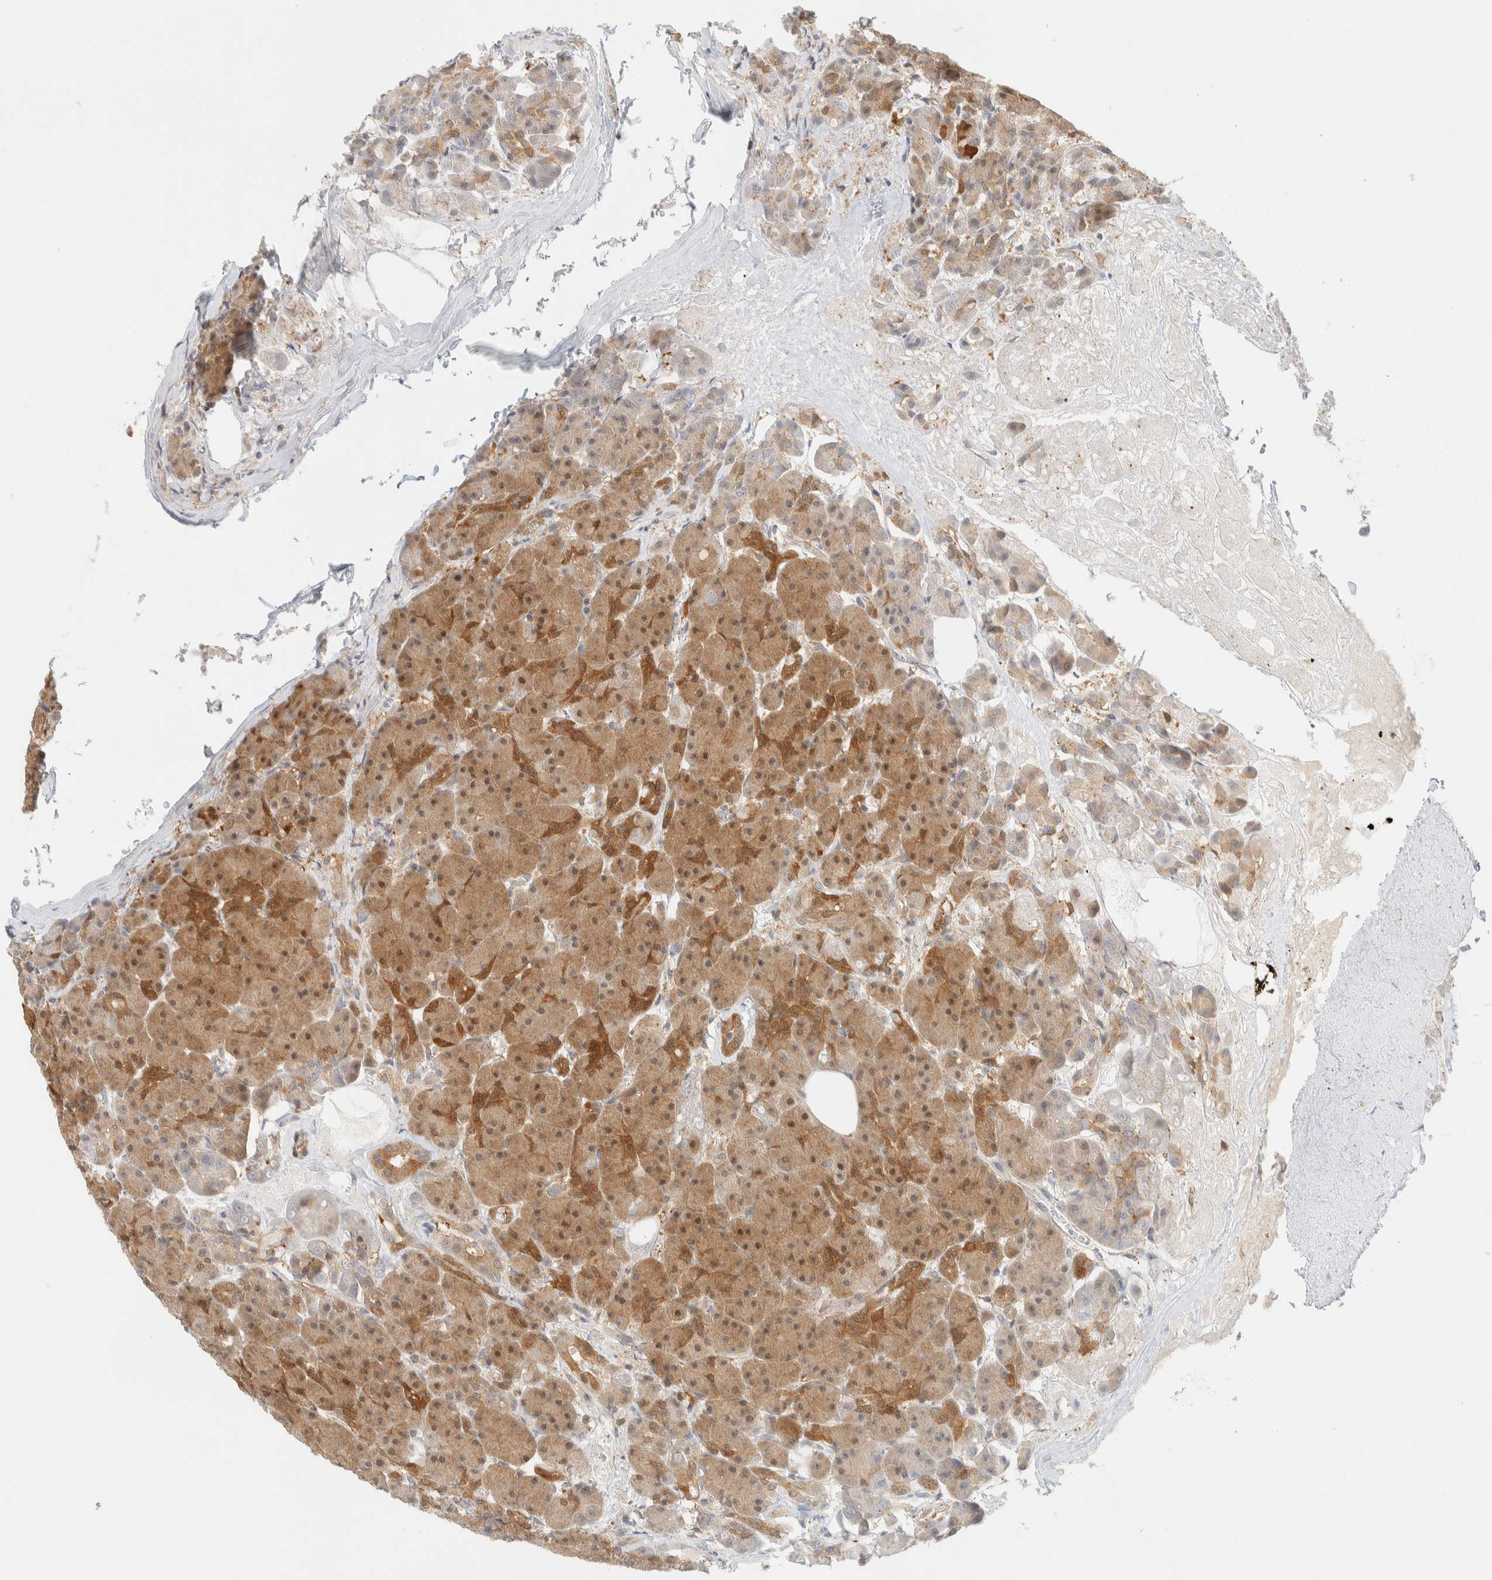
{"staining": {"intensity": "moderate", "quantity": ">75%", "location": "cytoplasmic/membranous"}, "tissue": "pancreas", "cell_type": "Exocrine glandular cells", "image_type": "normal", "snomed": [{"axis": "morphology", "description": "Normal tissue, NOS"}, {"axis": "topography", "description": "Pancreas"}], "caption": "Immunohistochemistry histopathology image of unremarkable pancreas: human pancreas stained using immunohistochemistry (IHC) demonstrates medium levels of moderate protein expression localized specifically in the cytoplasmic/membranous of exocrine glandular cells, appearing as a cytoplasmic/membranous brown color.", "gene": "PCYT2", "patient": {"sex": "male", "age": 63}}